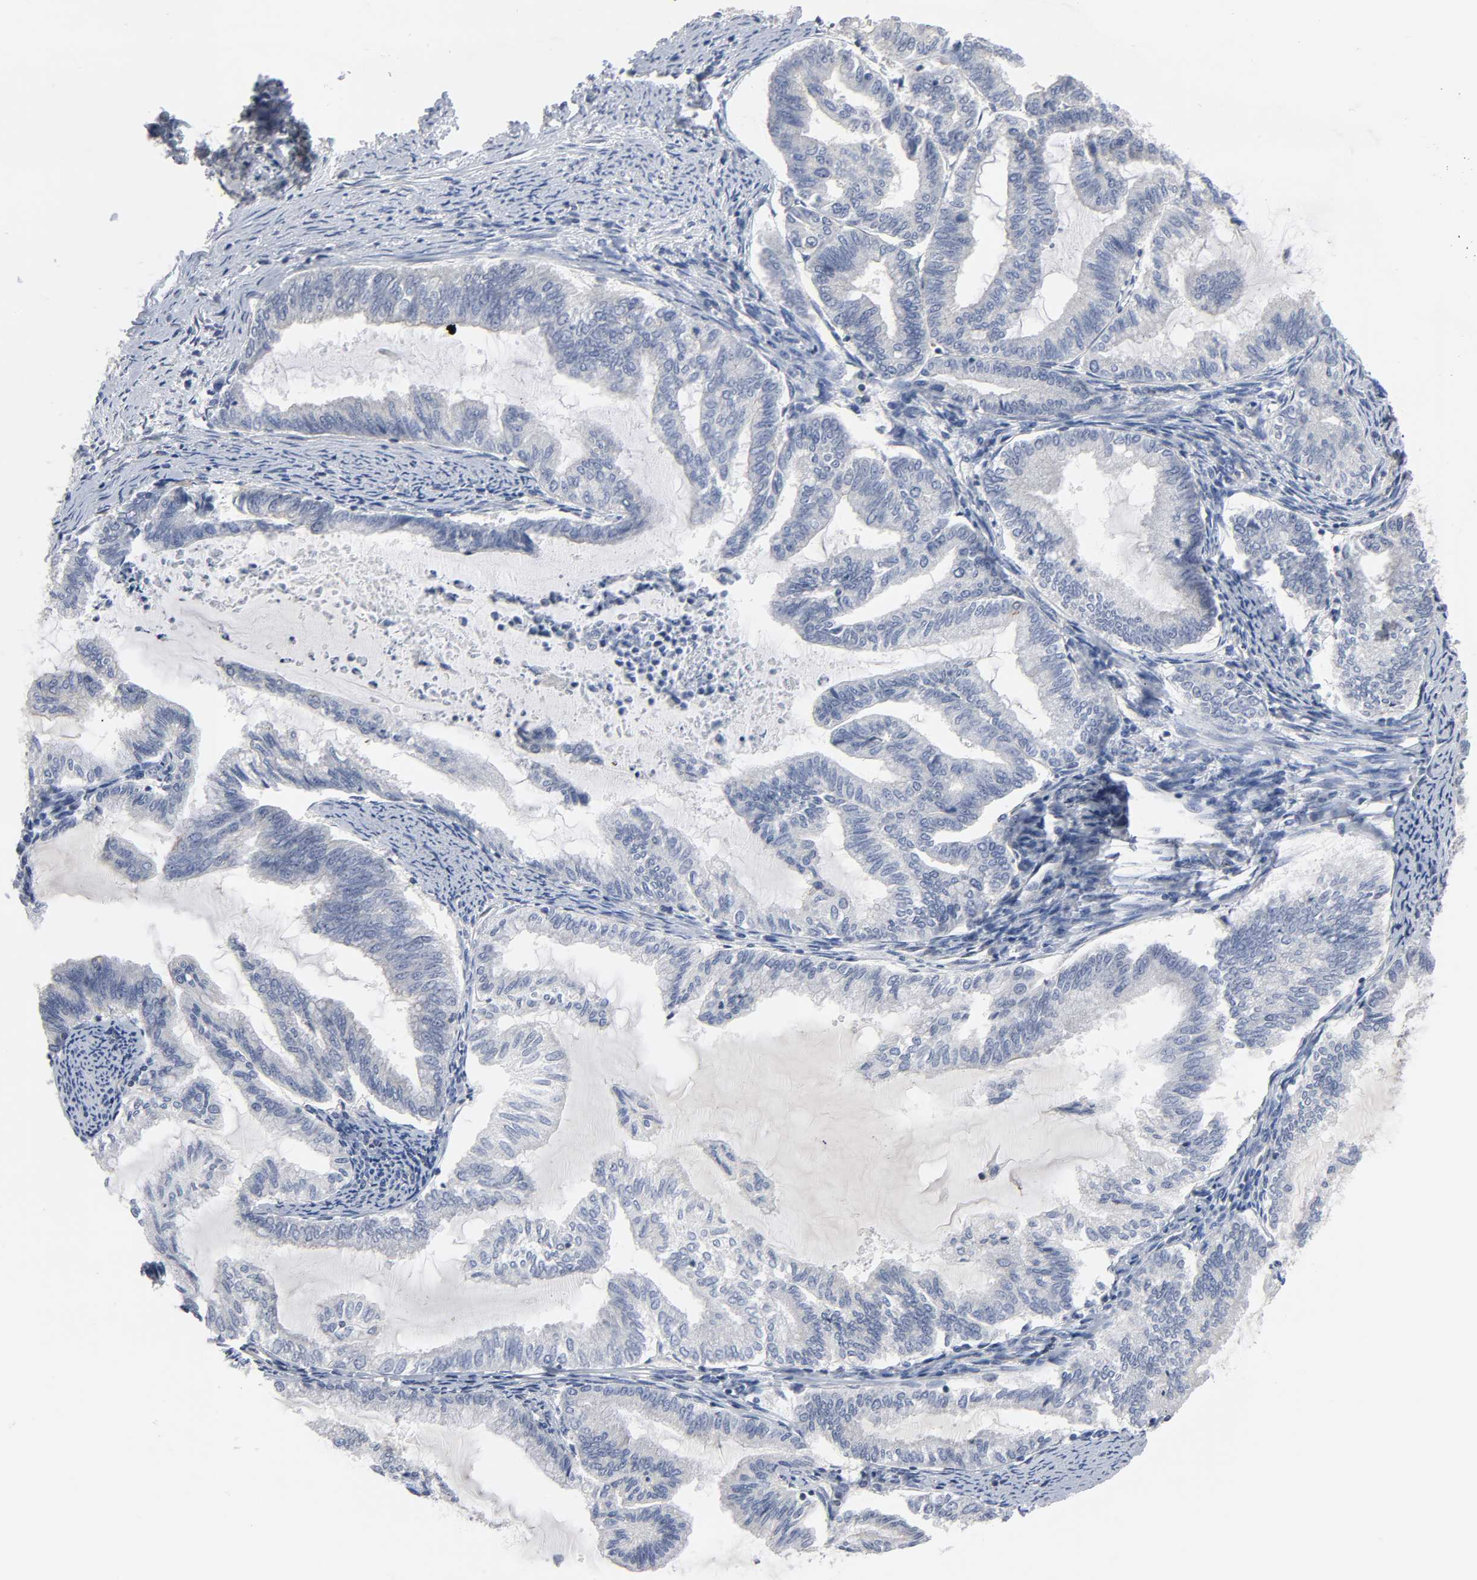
{"staining": {"intensity": "negative", "quantity": "none", "location": "none"}, "tissue": "endometrial cancer", "cell_type": "Tumor cells", "image_type": "cancer", "snomed": [{"axis": "morphology", "description": "Adenocarcinoma, NOS"}, {"axis": "topography", "description": "Endometrium"}], "caption": "Tumor cells are negative for protein expression in human endometrial cancer. The staining is performed using DAB brown chromogen with nuclei counter-stained in using hematoxylin.", "gene": "DDX10", "patient": {"sex": "female", "age": 79}}